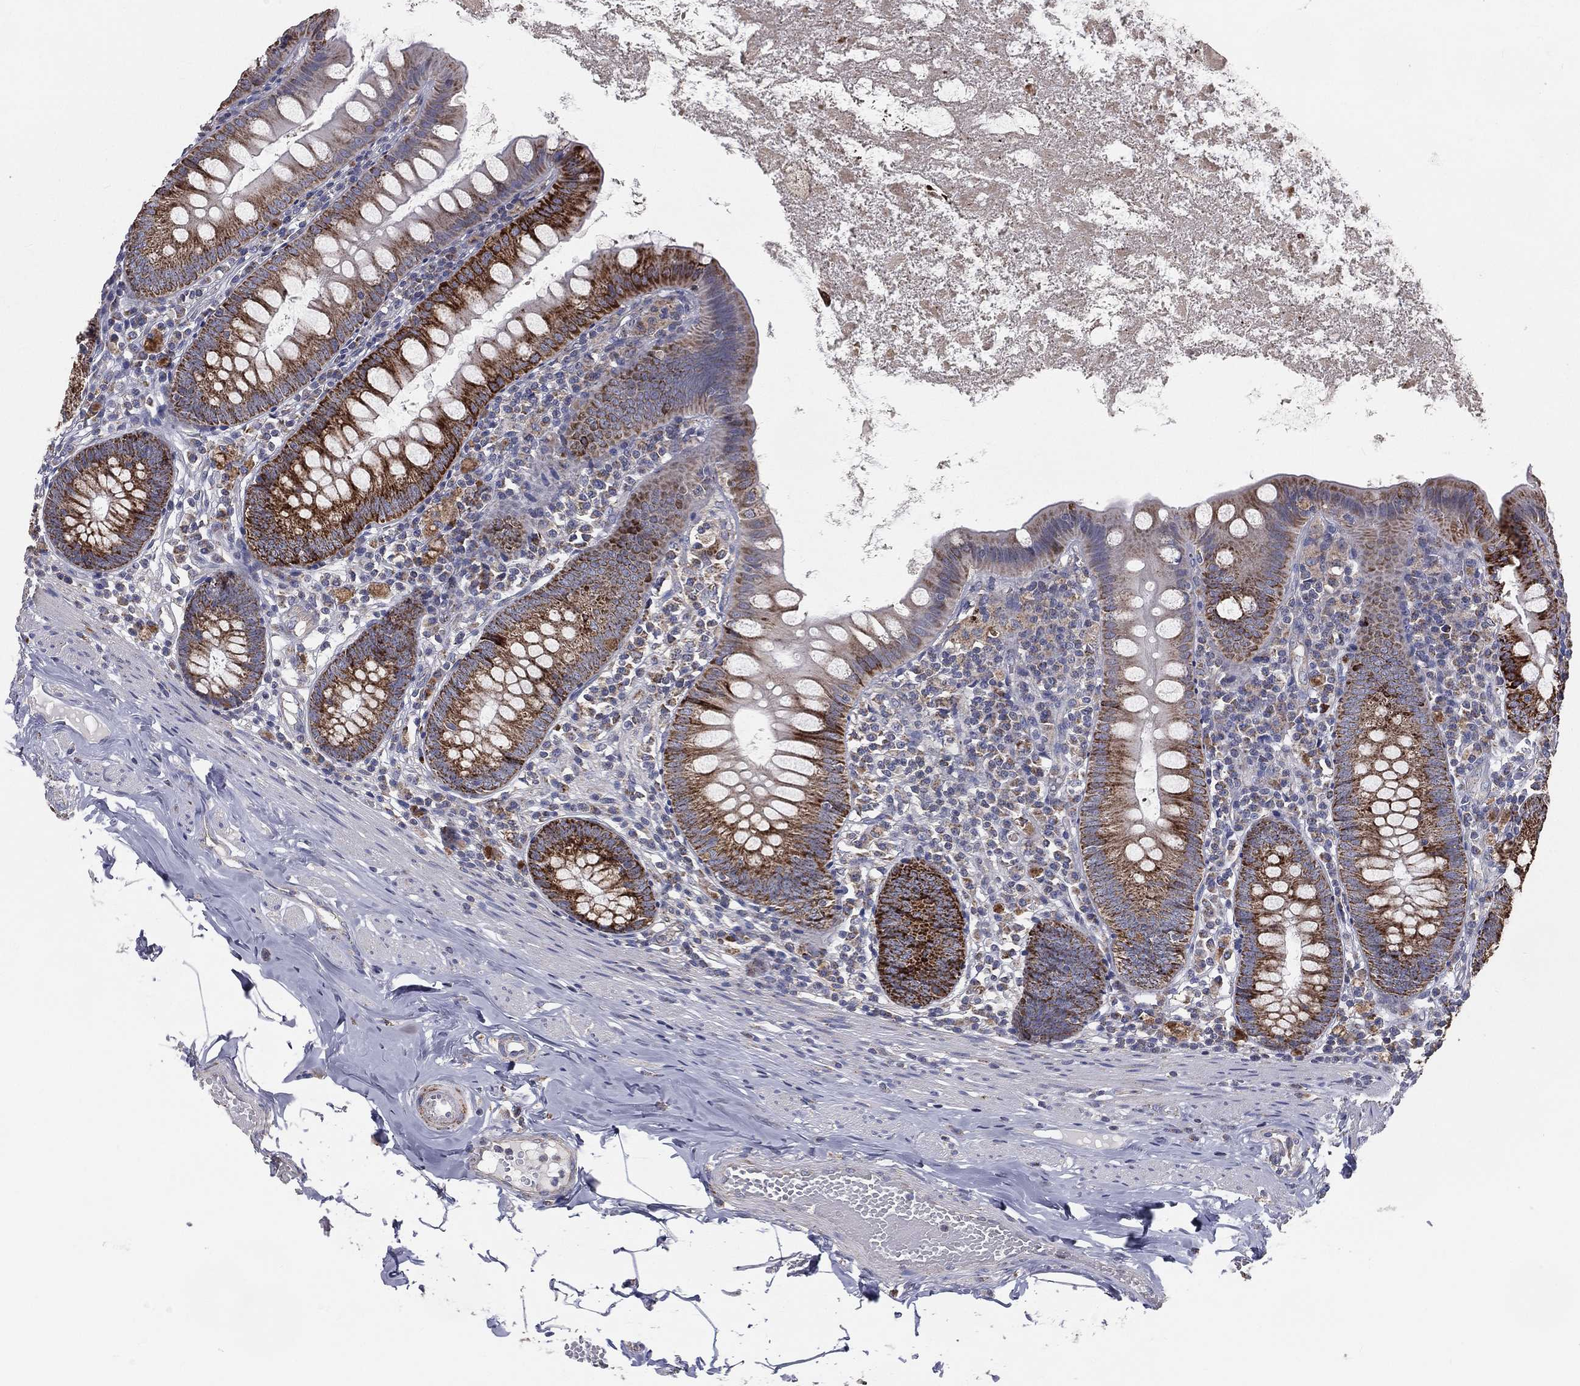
{"staining": {"intensity": "strong", "quantity": "25%-75%", "location": "cytoplasmic/membranous"}, "tissue": "appendix", "cell_type": "Glandular cells", "image_type": "normal", "snomed": [{"axis": "morphology", "description": "Normal tissue, NOS"}, {"axis": "topography", "description": "Appendix"}], "caption": "Strong cytoplasmic/membranous expression for a protein is appreciated in approximately 25%-75% of glandular cells of benign appendix using immunohistochemistry (IHC).", "gene": "HADH", "patient": {"sex": "female", "age": 82}}